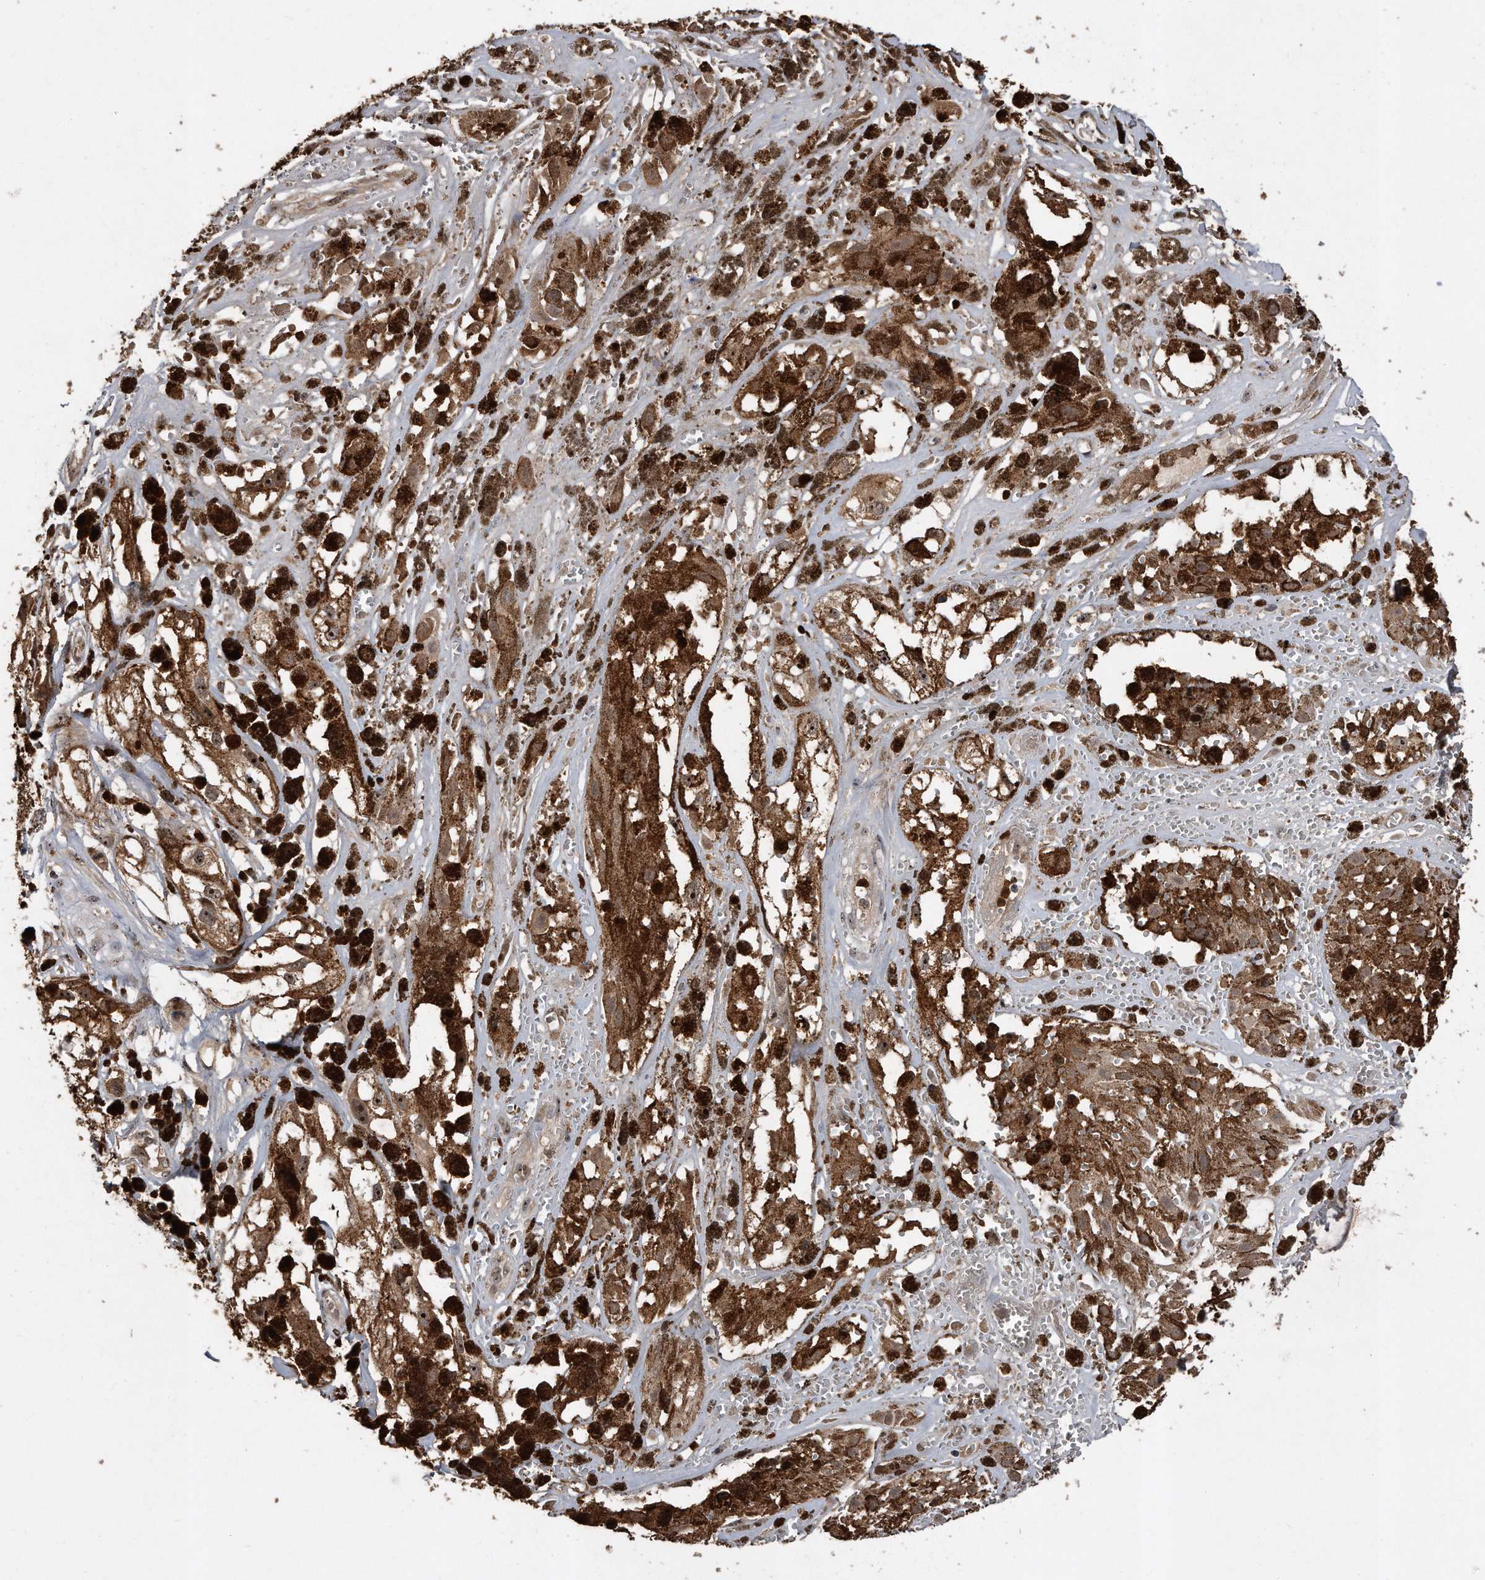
{"staining": {"intensity": "moderate", "quantity": ">75%", "location": "cytoplasmic/membranous,nuclear"}, "tissue": "melanoma", "cell_type": "Tumor cells", "image_type": "cancer", "snomed": [{"axis": "morphology", "description": "Malignant melanoma, NOS"}, {"axis": "topography", "description": "Skin"}], "caption": "Human malignant melanoma stained for a protein (brown) demonstrates moderate cytoplasmic/membranous and nuclear positive positivity in approximately >75% of tumor cells.", "gene": "PELO", "patient": {"sex": "male", "age": 88}}